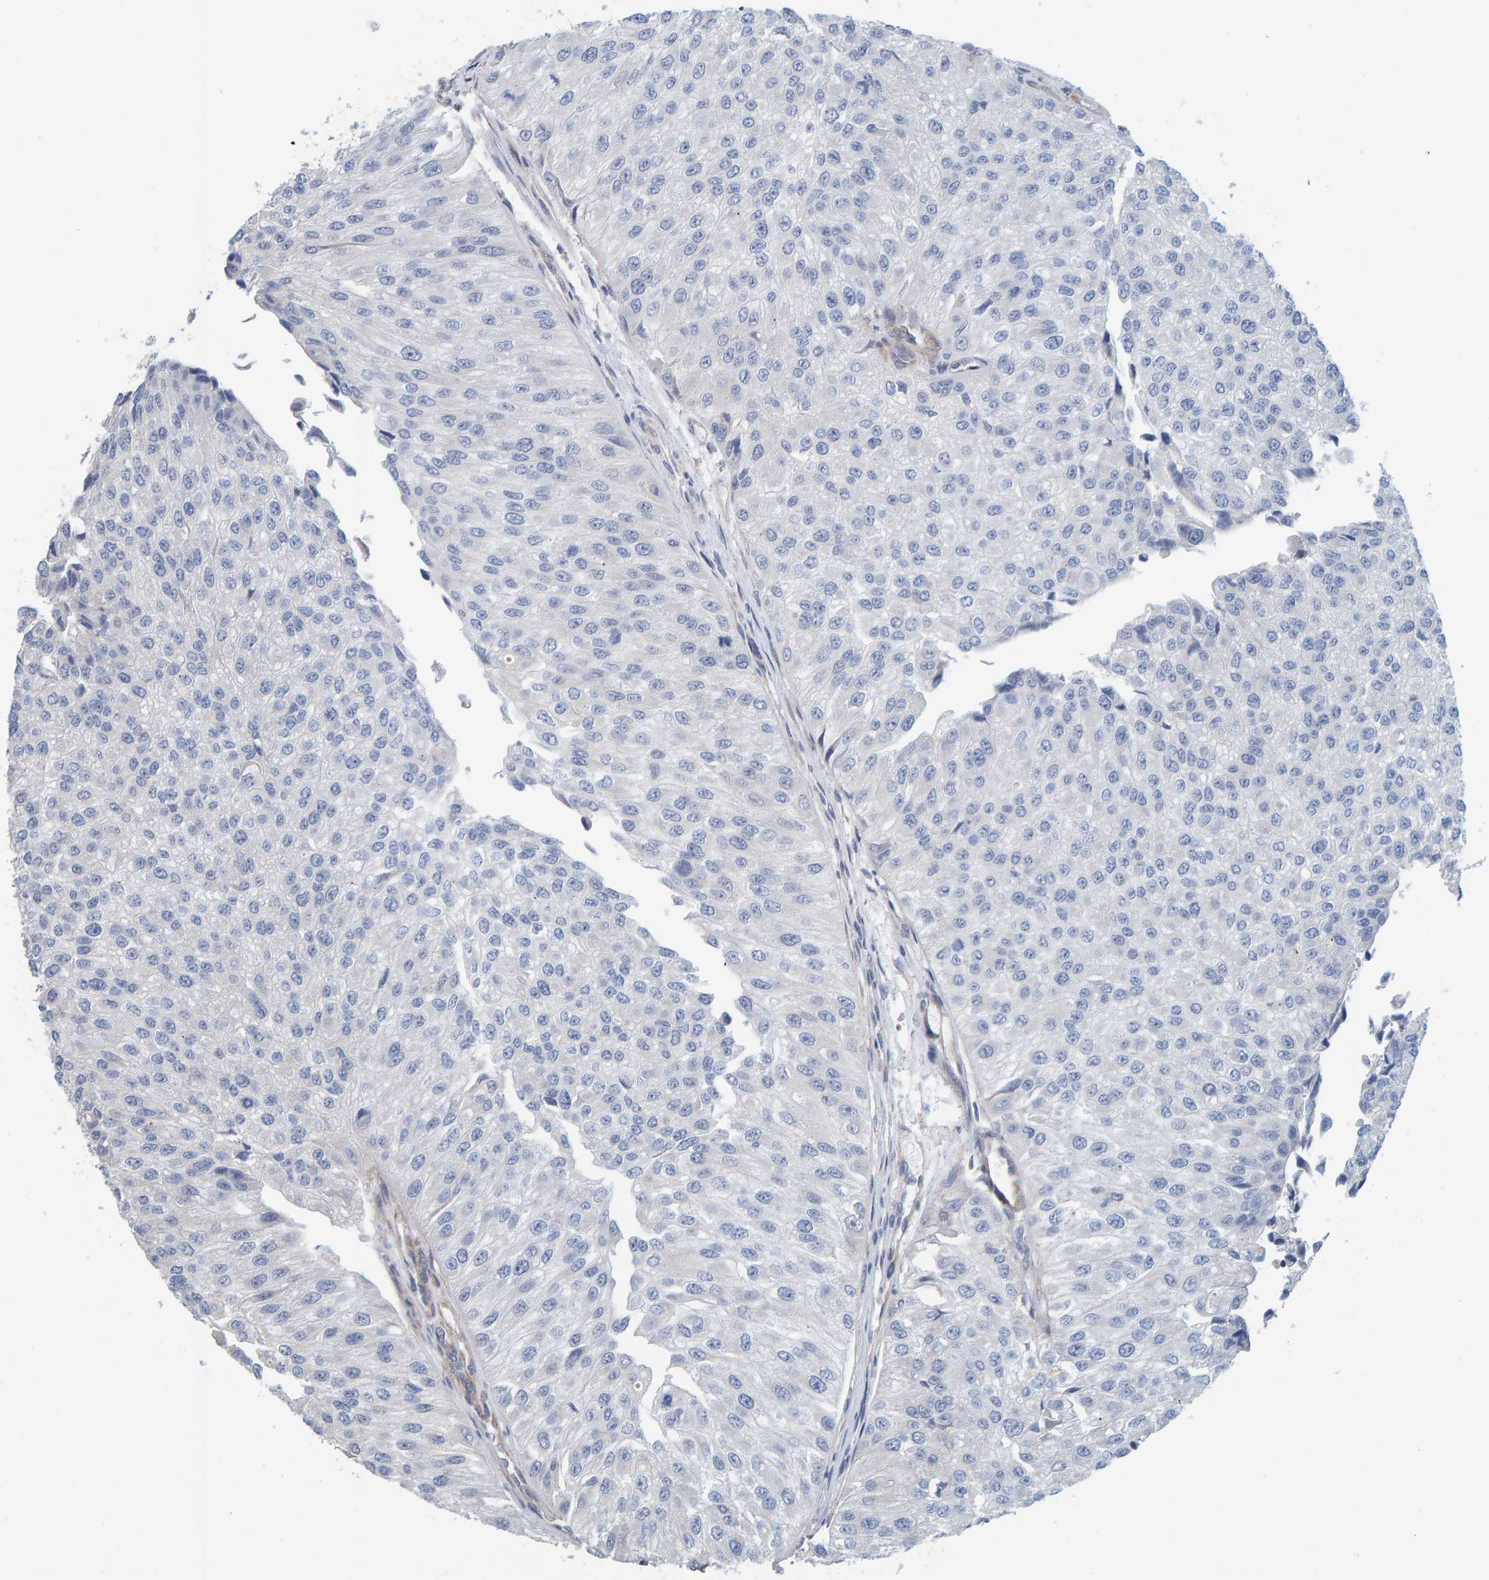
{"staining": {"intensity": "negative", "quantity": "none", "location": "none"}, "tissue": "urothelial cancer", "cell_type": "Tumor cells", "image_type": "cancer", "snomed": [{"axis": "morphology", "description": "Urothelial carcinoma, High grade"}, {"axis": "topography", "description": "Kidney"}, {"axis": "topography", "description": "Urinary bladder"}], "caption": "A high-resolution histopathology image shows IHC staining of urothelial carcinoma (high-grade), which demonstrates no significant positivity in tumor cells.", "gene": "RGP1", "patient": {"sex": "male", "age": 77}}